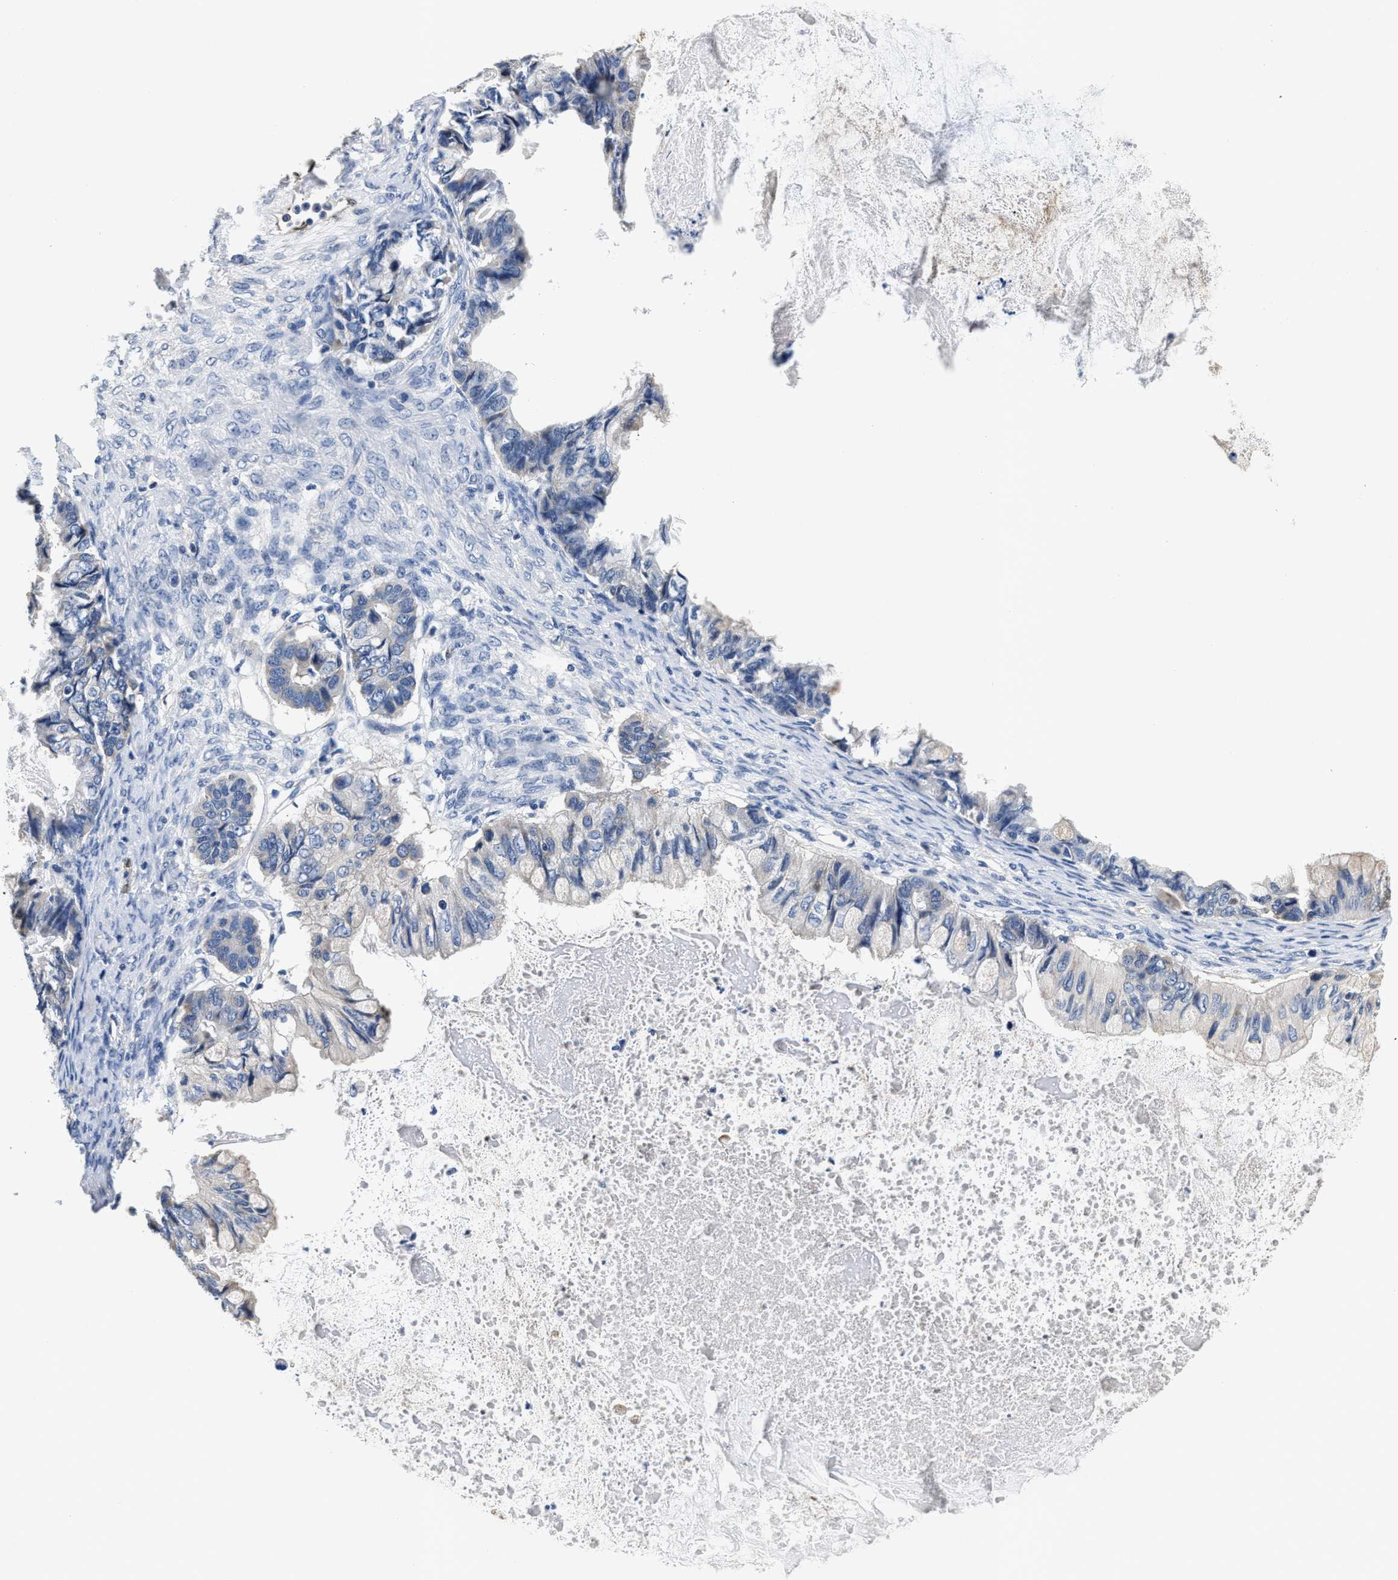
{"staining": {"intensity": "negative", "quantity": "none", "location": "none"}, "tissue": "ovarian cancer", "cell_type": "Tumor cells", "image_type": "cancer", "snomed": [{"axis": "morphology", "description": "Cystadenocarcinoma, mucinous, NOS"}, {"axis": "topography", "description": "Ovary"}], "caption": "There is no significant positivity in tumor cells of ovarian mucinous cystadenocarcinoma.", "gene": "ANKIB1", "patient": {"sex": "female", "age": 80}}